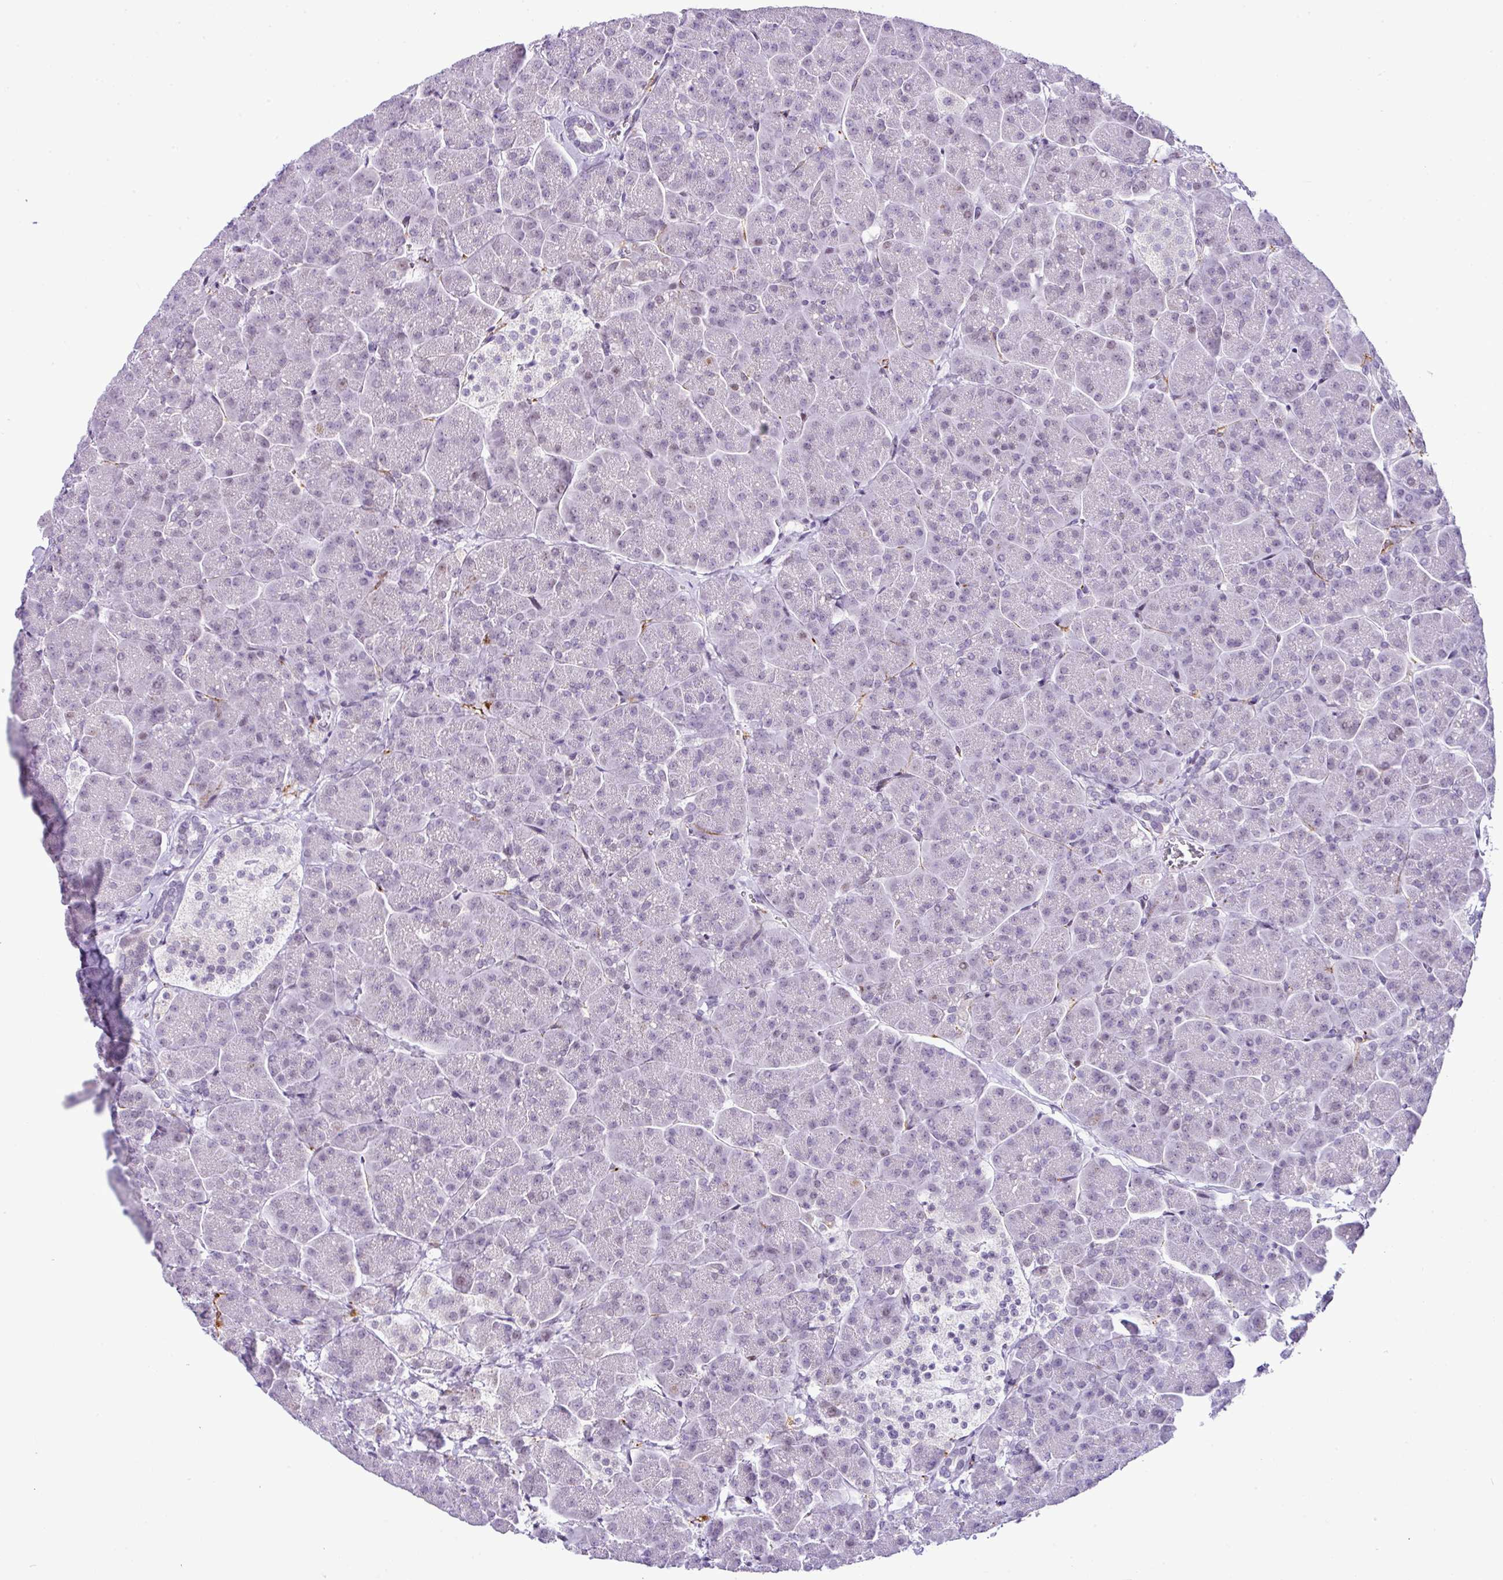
{"staining": {"intensity": "negative", "quantity": "none", "location": "none"}, "tissue": "pancreas", "cell_type": "Exocrine glandular cells", "image_type": "normal", "snomed": [{"axis": "morphology", "description": "Normal tissue, NOS"}, {"axis": "topography", "description": "Pancreas"}, {"axis": "topography", "description": "Peripheral nerve tissue"}], "caption": "Immunohistochemistry micrograph of normal pancreas: human pancreas stained with DAB (3,3'-diaminobenzidine) exhibits no significant protein expression in exocrine glandular cells.", "gene": "CMTM5", "patient": {"sex": "male", "age": 54}}